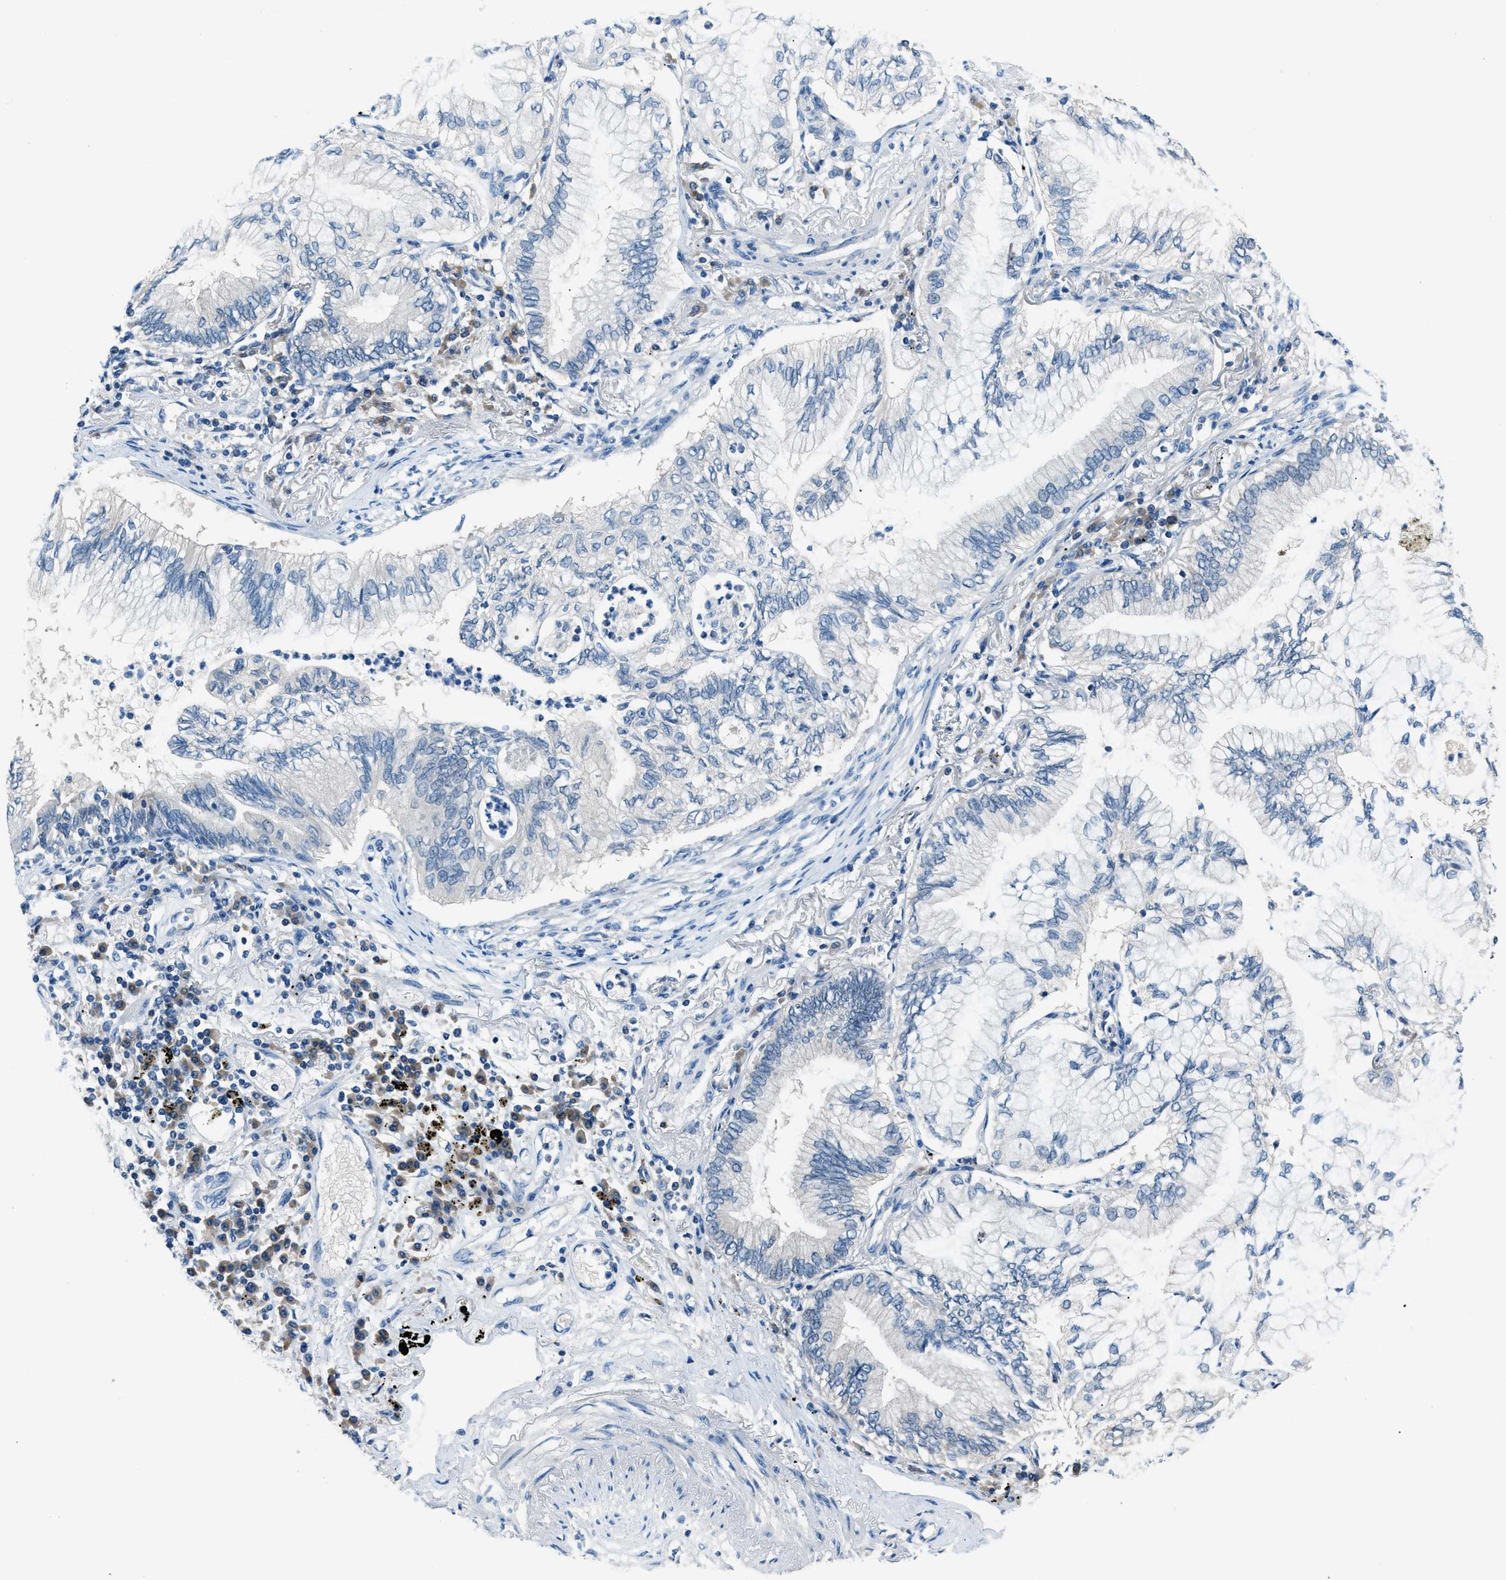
{"staining": {"intensity": "negative", "quantity": "none", "location": "none"}, "tissue": "lung cancer", "cell_type": "Tumor cells", "image_type": "cancer", "snomed": [{"axis": "morphology", "description": "Normal tissue, NOS"}, {"axis": "morphology", "description": "Adenocarcinoma, NOS"}, {"axis": "topography", "description": "Bronchus"}, {"axis": "topography", "description": "Lung"}], "caption": "Tumor cells are negative for protein expression in human adenocarcinoma (lung).", "gene": "ACP1", "patient": {"sex": "female", "age": 70}}